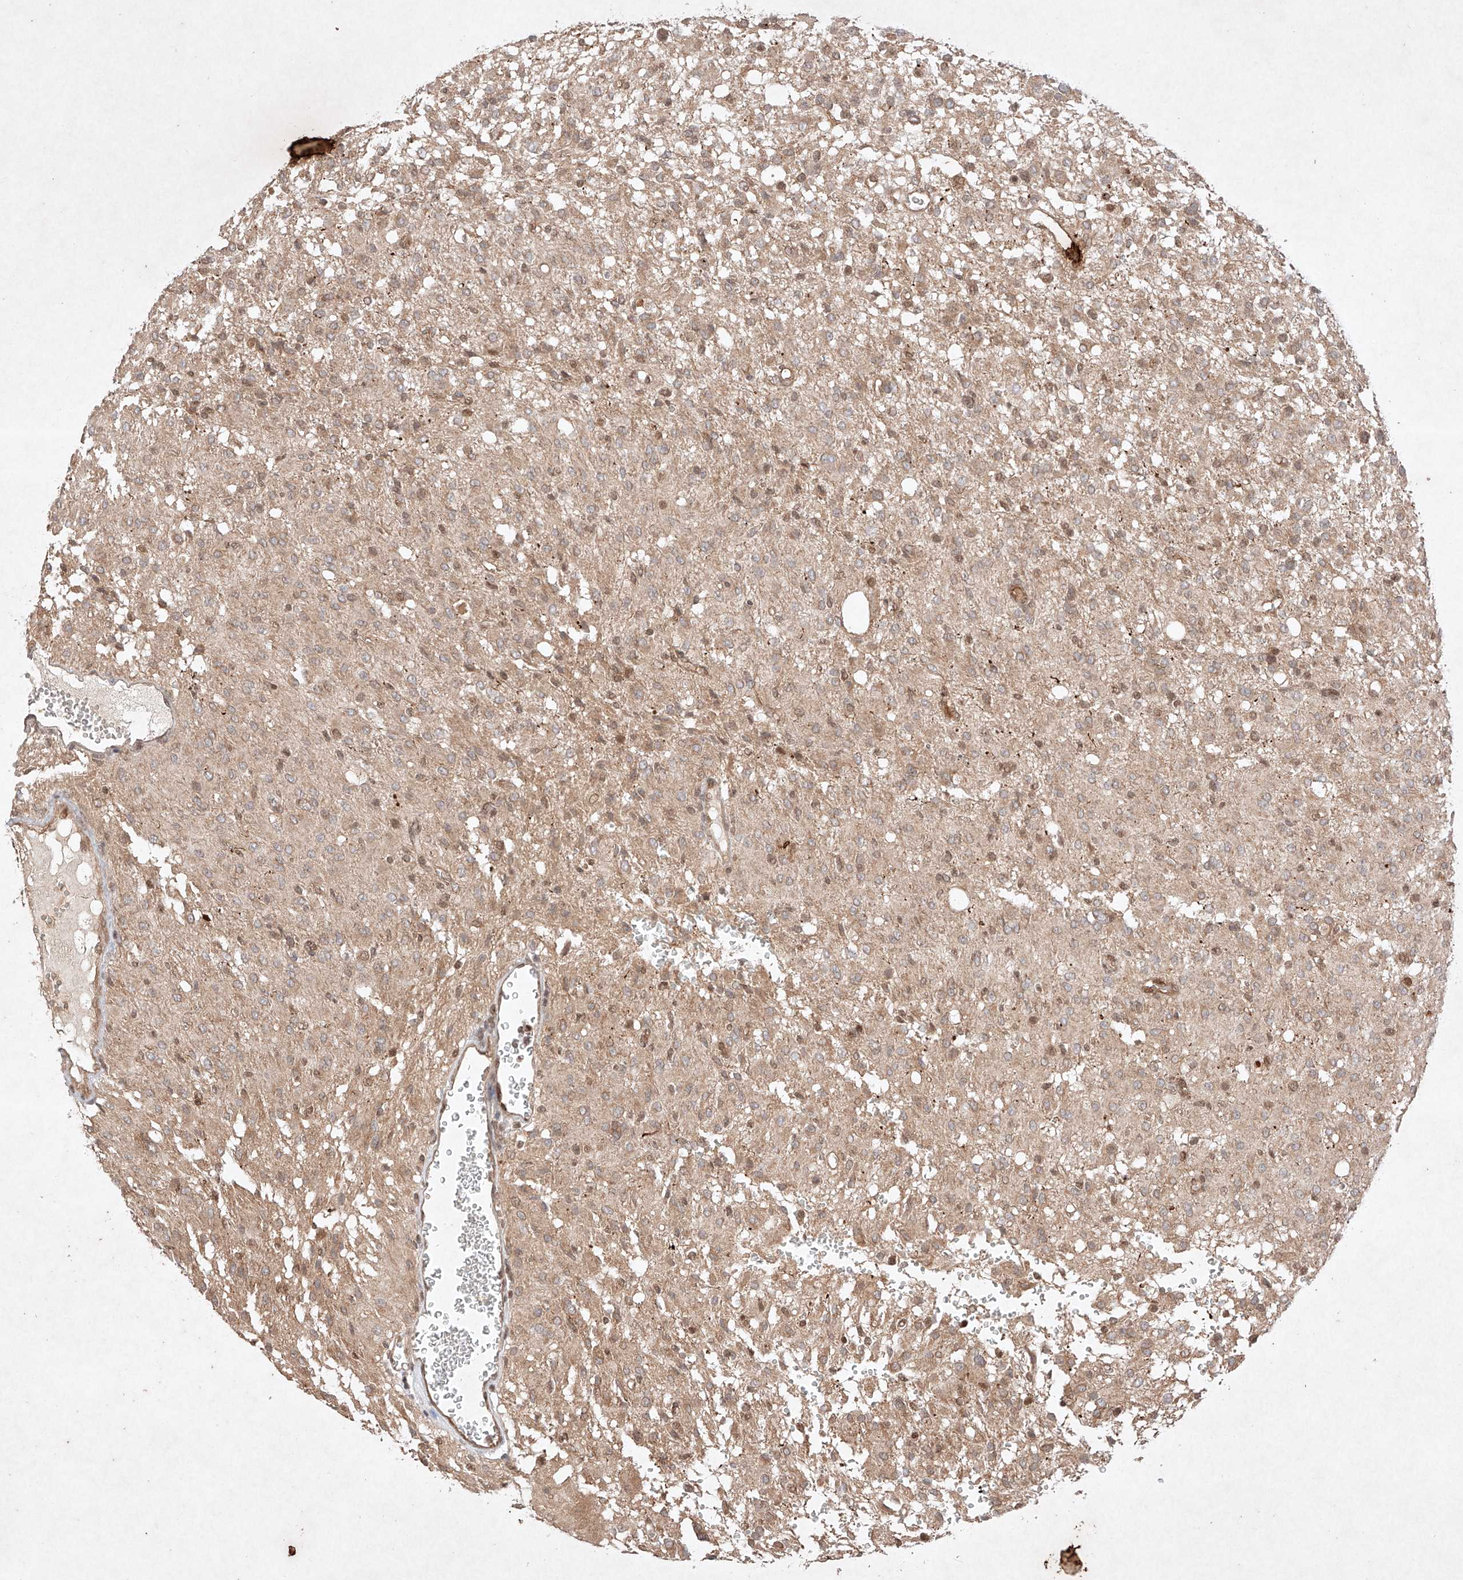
{"staining": {"intensity": "negative", "quantity": "none", "location": "none"}, "tissue": "glioma", "cell_type": "Tumor cells", "image_type": "cancer", "snomed": [{"axis": "morphology", "description": "Glioma, malignant, High grade"}, {"axis": "topography", "description": "Brain"}], "caption": "The photomicrograph reveals no staining of tumor cells in malignant glioma (high-grade). Brightfield microscopy of immunohistochemistry (IHC) stained with DAB (brown) and hematoxylin (blue), captured at high magnification.", "gene": "RNF31", "patient": {"sex": "female", "age": 59}}